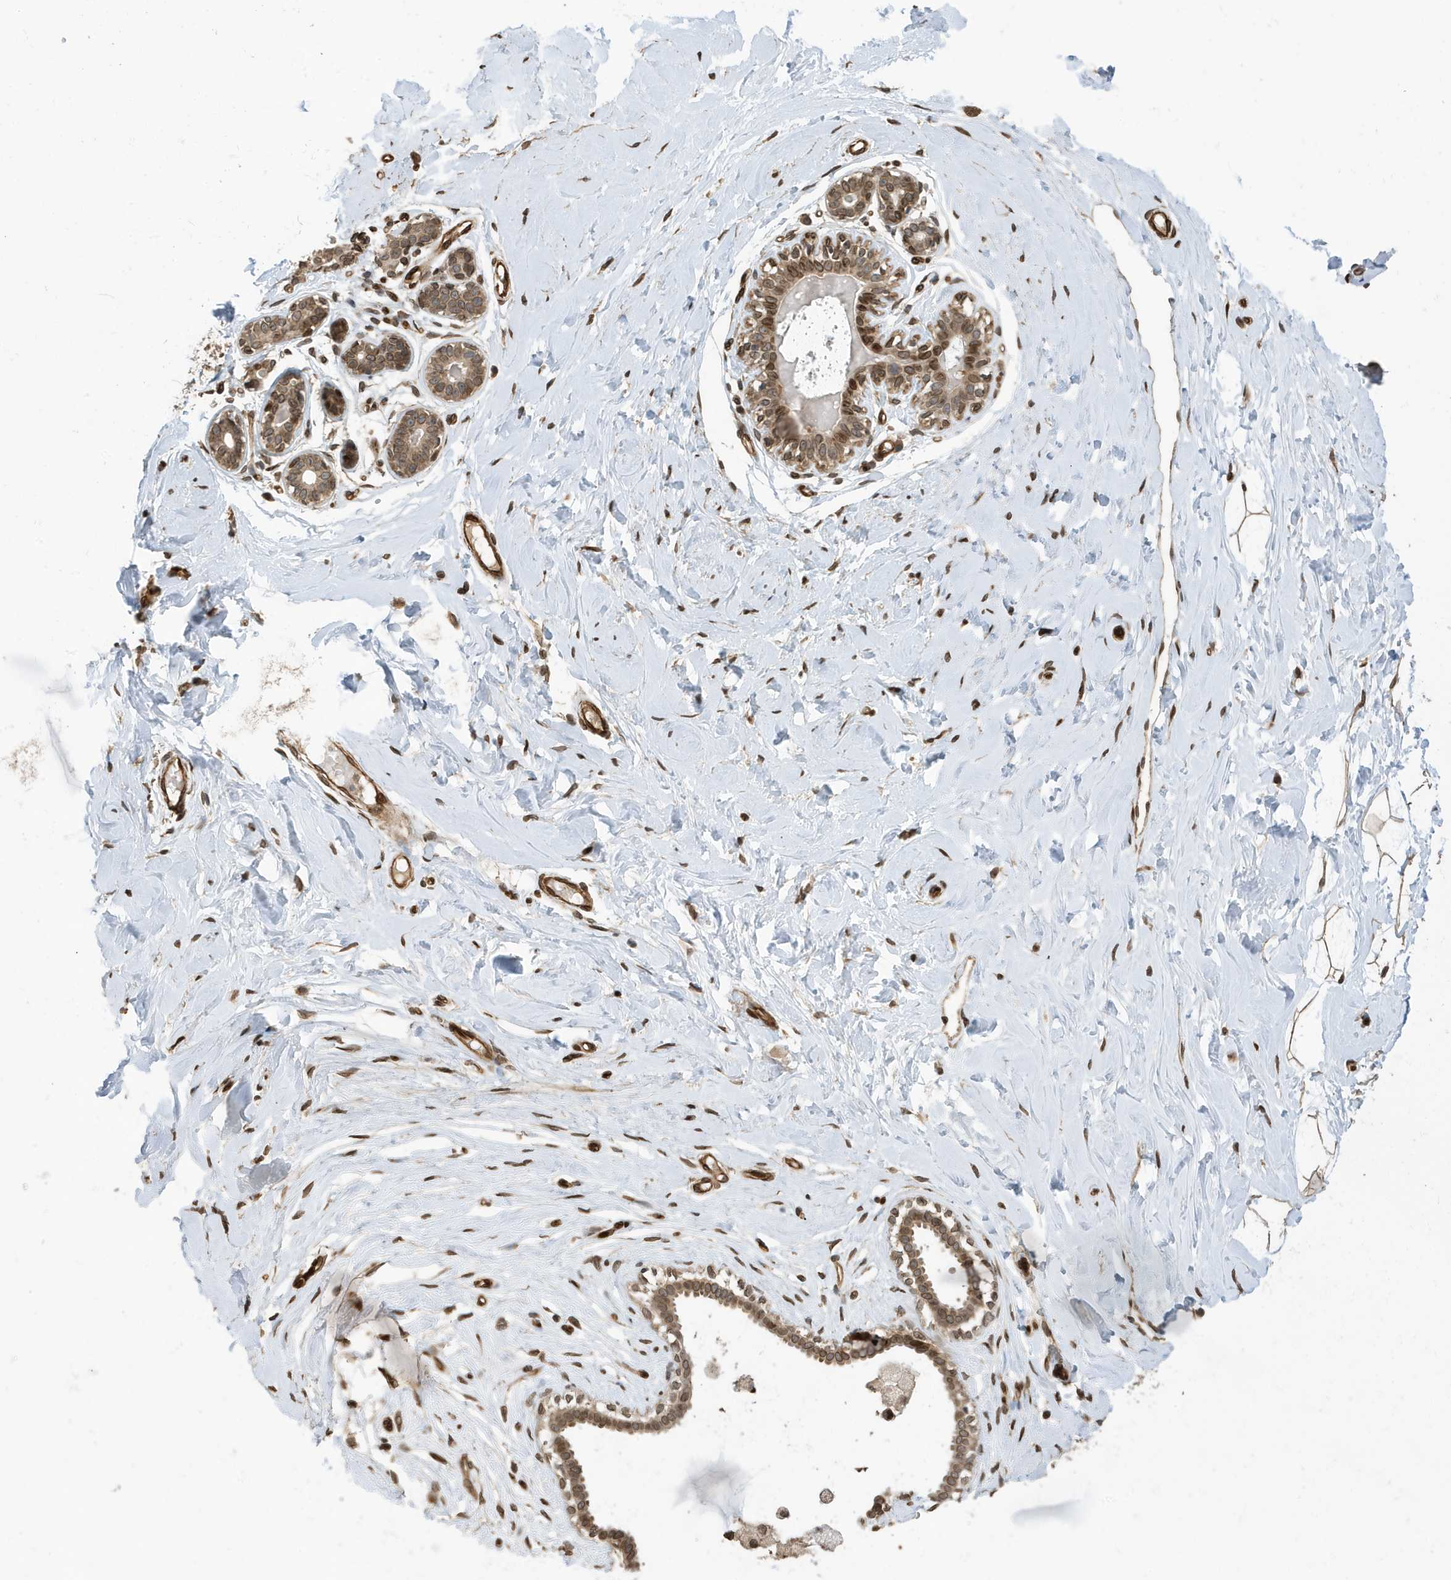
{"staining": {"intensity": "moderate", "quantity": ">75%", "location": "cytoplasmic/membranous,nuclear"}, "tissue": "breast", "cell_type": "Adipocytes", "image_type": "normal", "snomed": [{"axis": "morphology", "description": "Normal tissue, NOS"}, {"axis": "morphology", "description": "Adenoma, NOS"}, {"axis": "topography", "description": "Breast"}], "caption": "Immunohistochemical staining of benign human breast demonstrates moderate cytoplasmic/membranous,nuclear protein expression in about >75% of adipocytes.", "gene": "DUSP18", "patient": {"sex": "female", "age": 23}}